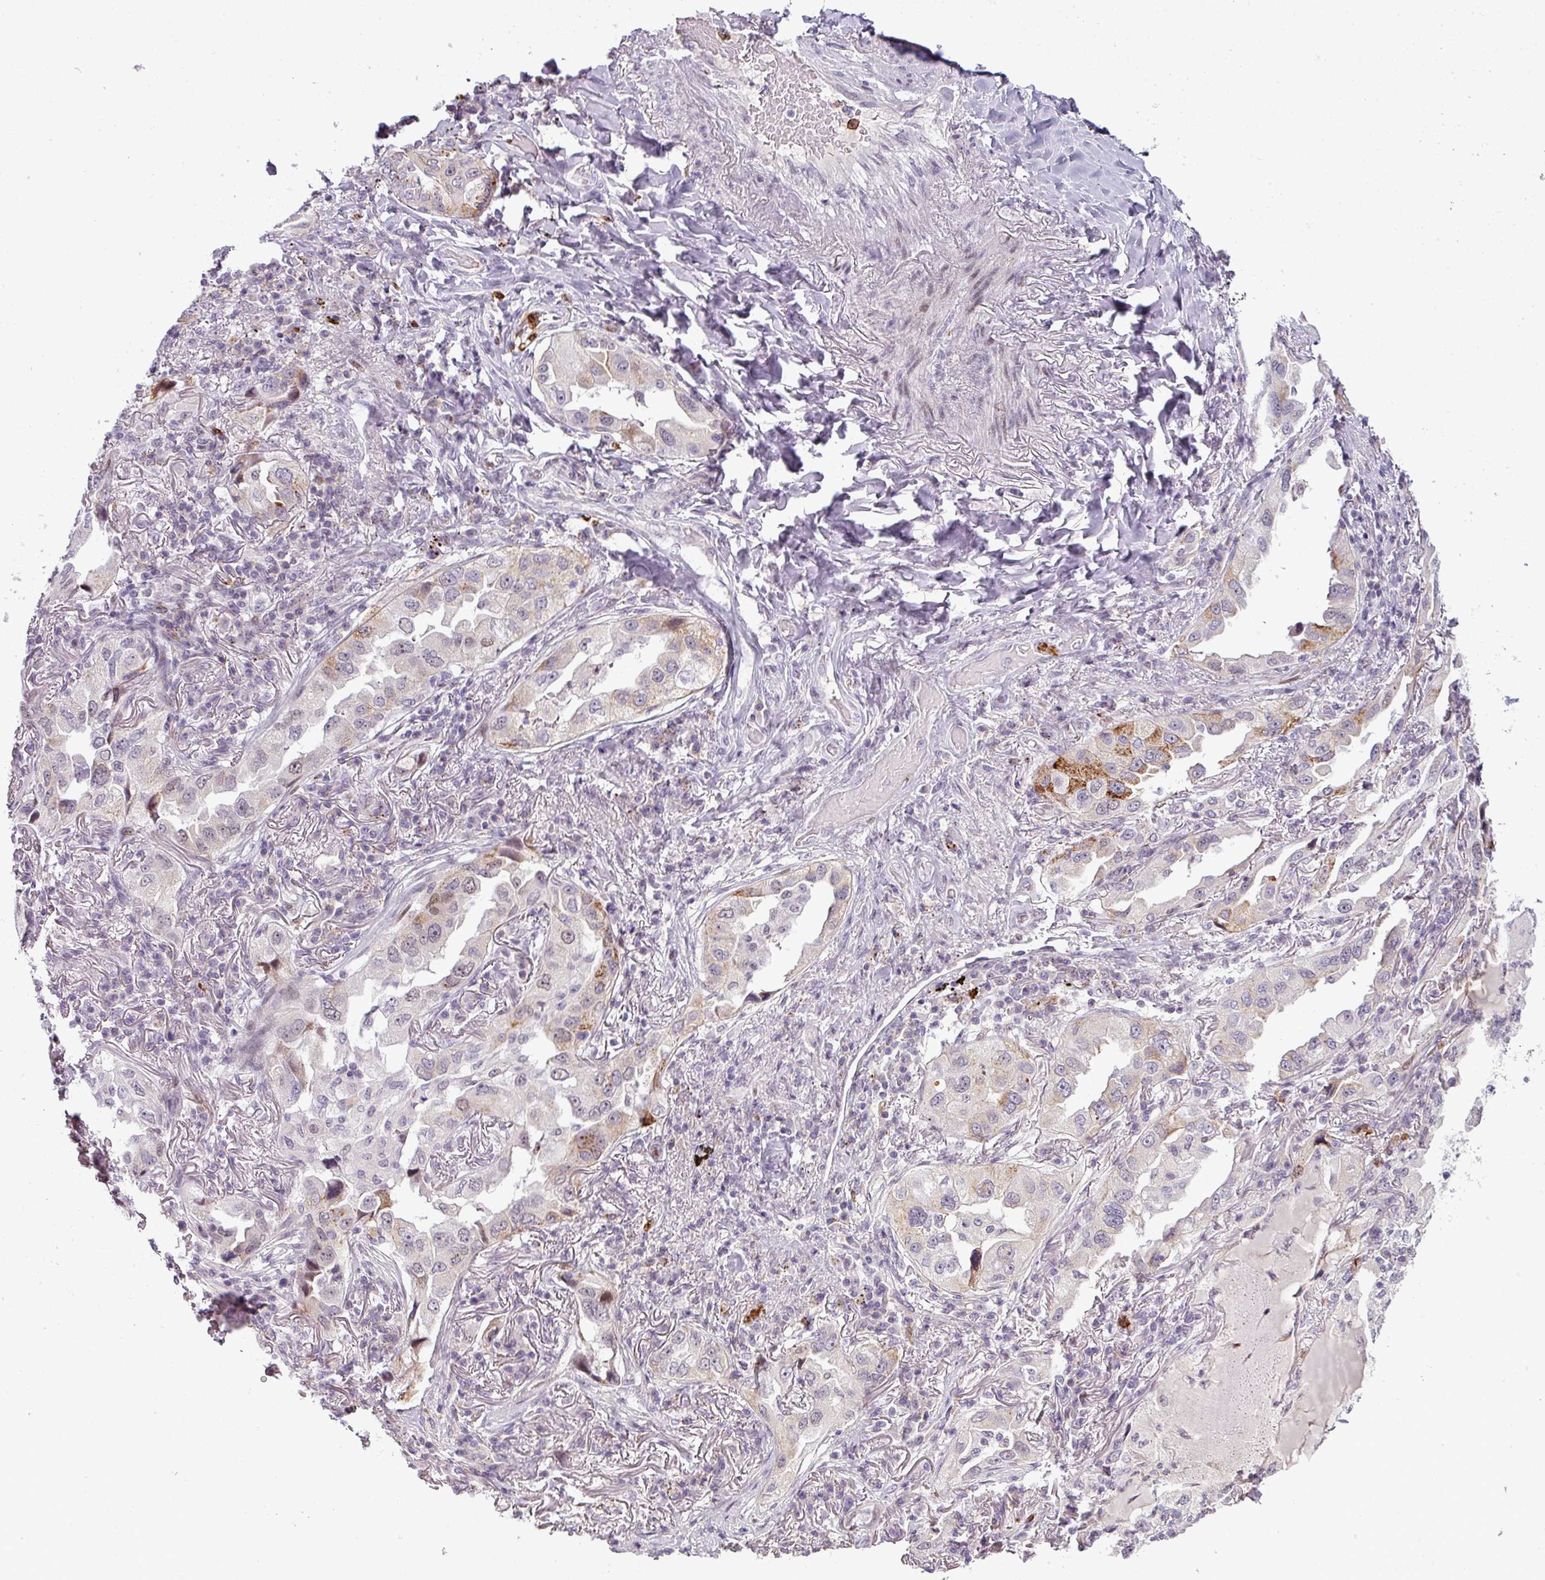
{"staining": {"intensity": "weak", "quantity": "<25%", "location": "cytoplasmic/membranous"}, "tissue": "lung cancer", "cell_type": "Tumor cells", "image_type": "cancer", "snomed": [{"axis": "morphology", "description": "Adenocarcinoma, NOS"}, {"axis": "topography", "description": "Lung"}], "caption": "This is an immunohistochemistry histopathology image of lung cancer (adenocarcinoma). There is no staining in tumor cells.", "gene": "TMEFF1", "patient": {"sex": "female", "age": 69}}